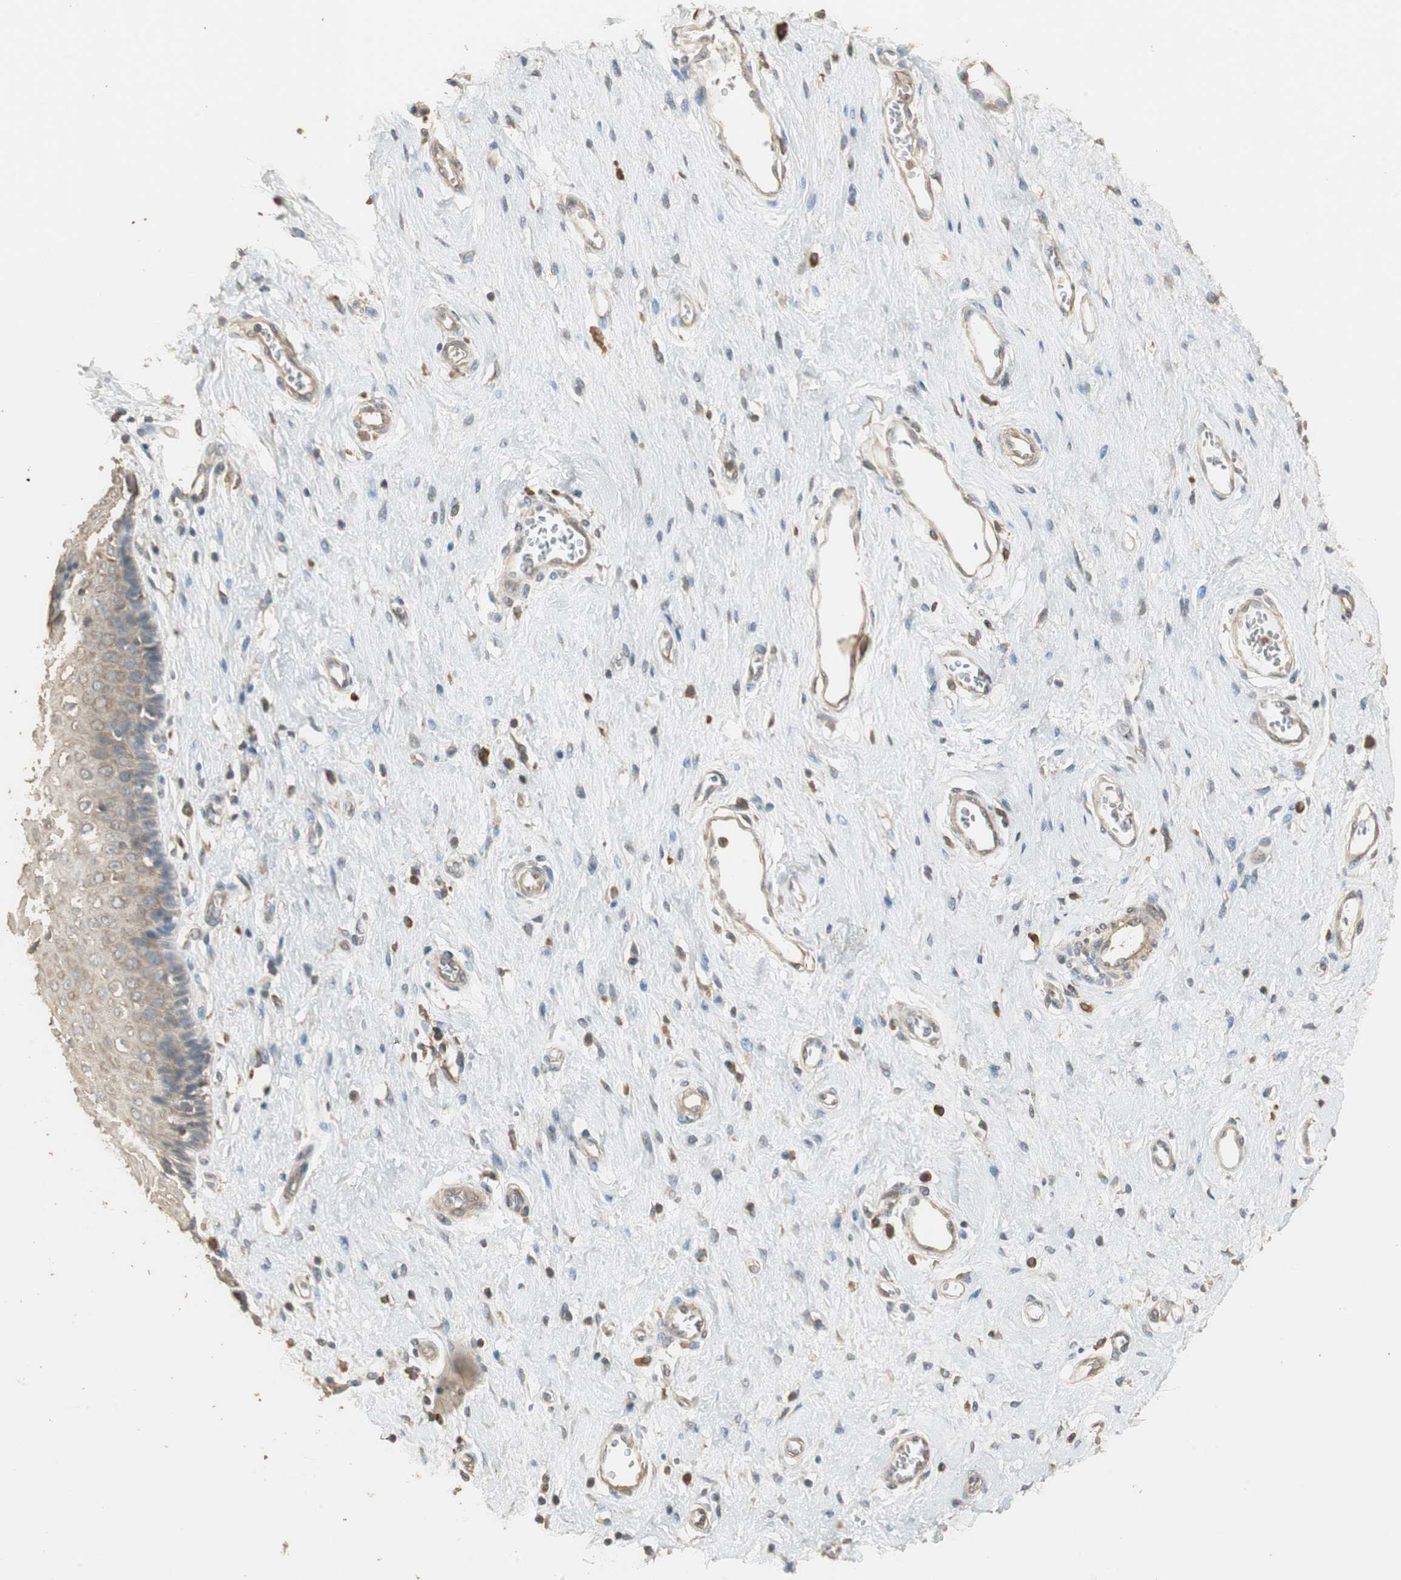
{"staining": {"intensity": "weak", "quantity": "<25%", "location": "cytoplasmic/membranous"}, "tissue": "vagina", "cell_type": "Squamous epithelial cells", "image_type": "normal", "snomed": [{"axis": "morphology", "description": "Normal tissue, NOS"}, {"axis": "topography", "description": "Soft tissue"}, {"axis": "topography", "description": "Vagina"}], "caption": "Squamous epithelial cells show no significant expression in benign vagina.", "gene": "USP2", "patient": {"sex": "female", "age": 61}}